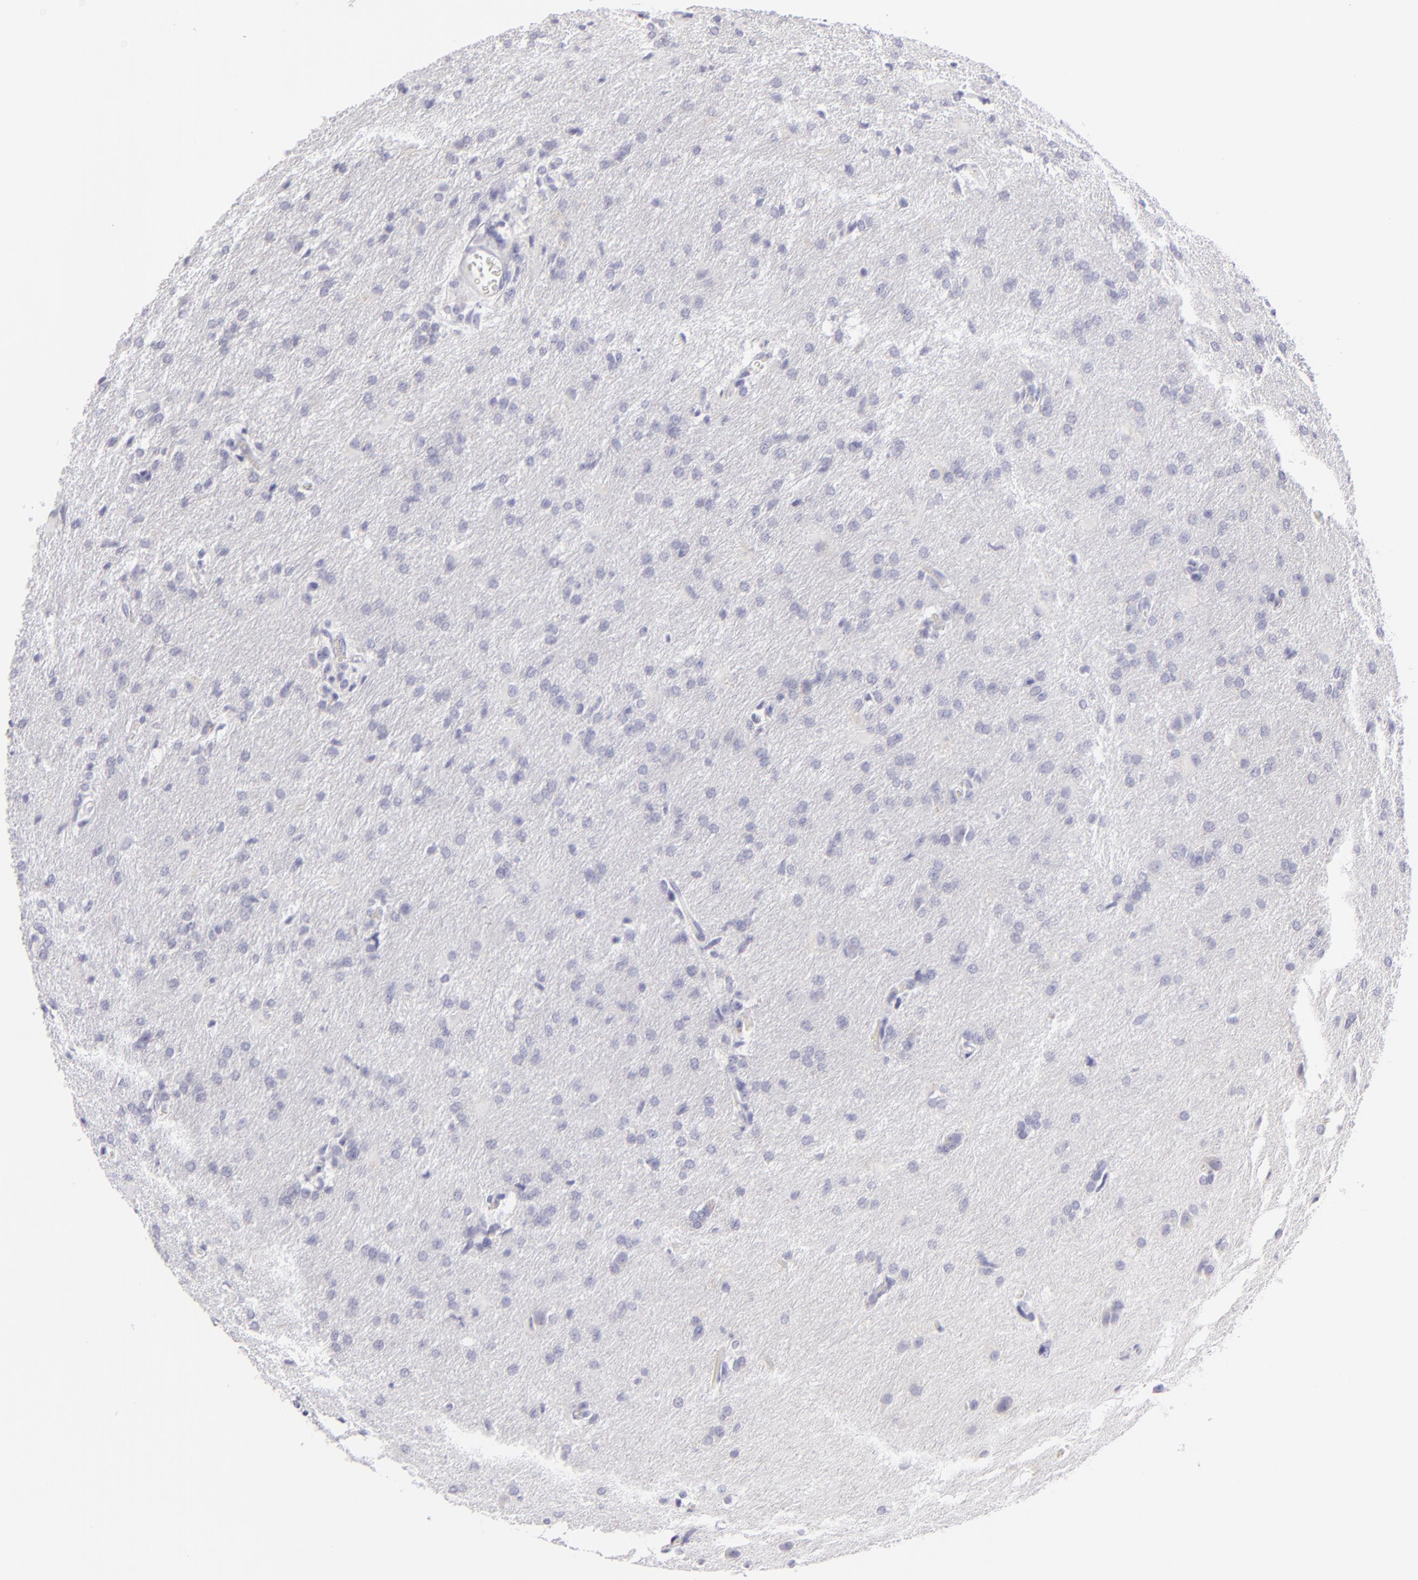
{"staining": {"intensity": "negative", "quantity": "none", "location": "none"}, "tissue": "glioma", "cell_type": "Tumor cells", "image_type": "cancer", "snomed": [{"axis": "morphology", "description": "Glioma, malignant, High grade"}, {"axis": "topography", "description": "Brain"}], "caption": "Photomicrograph shows no protein positivity in tumor cells of malignant glioma (high-grade) tissue.", "gene": "CLDN4", "patient": {"sex": "male", "age": 68}}